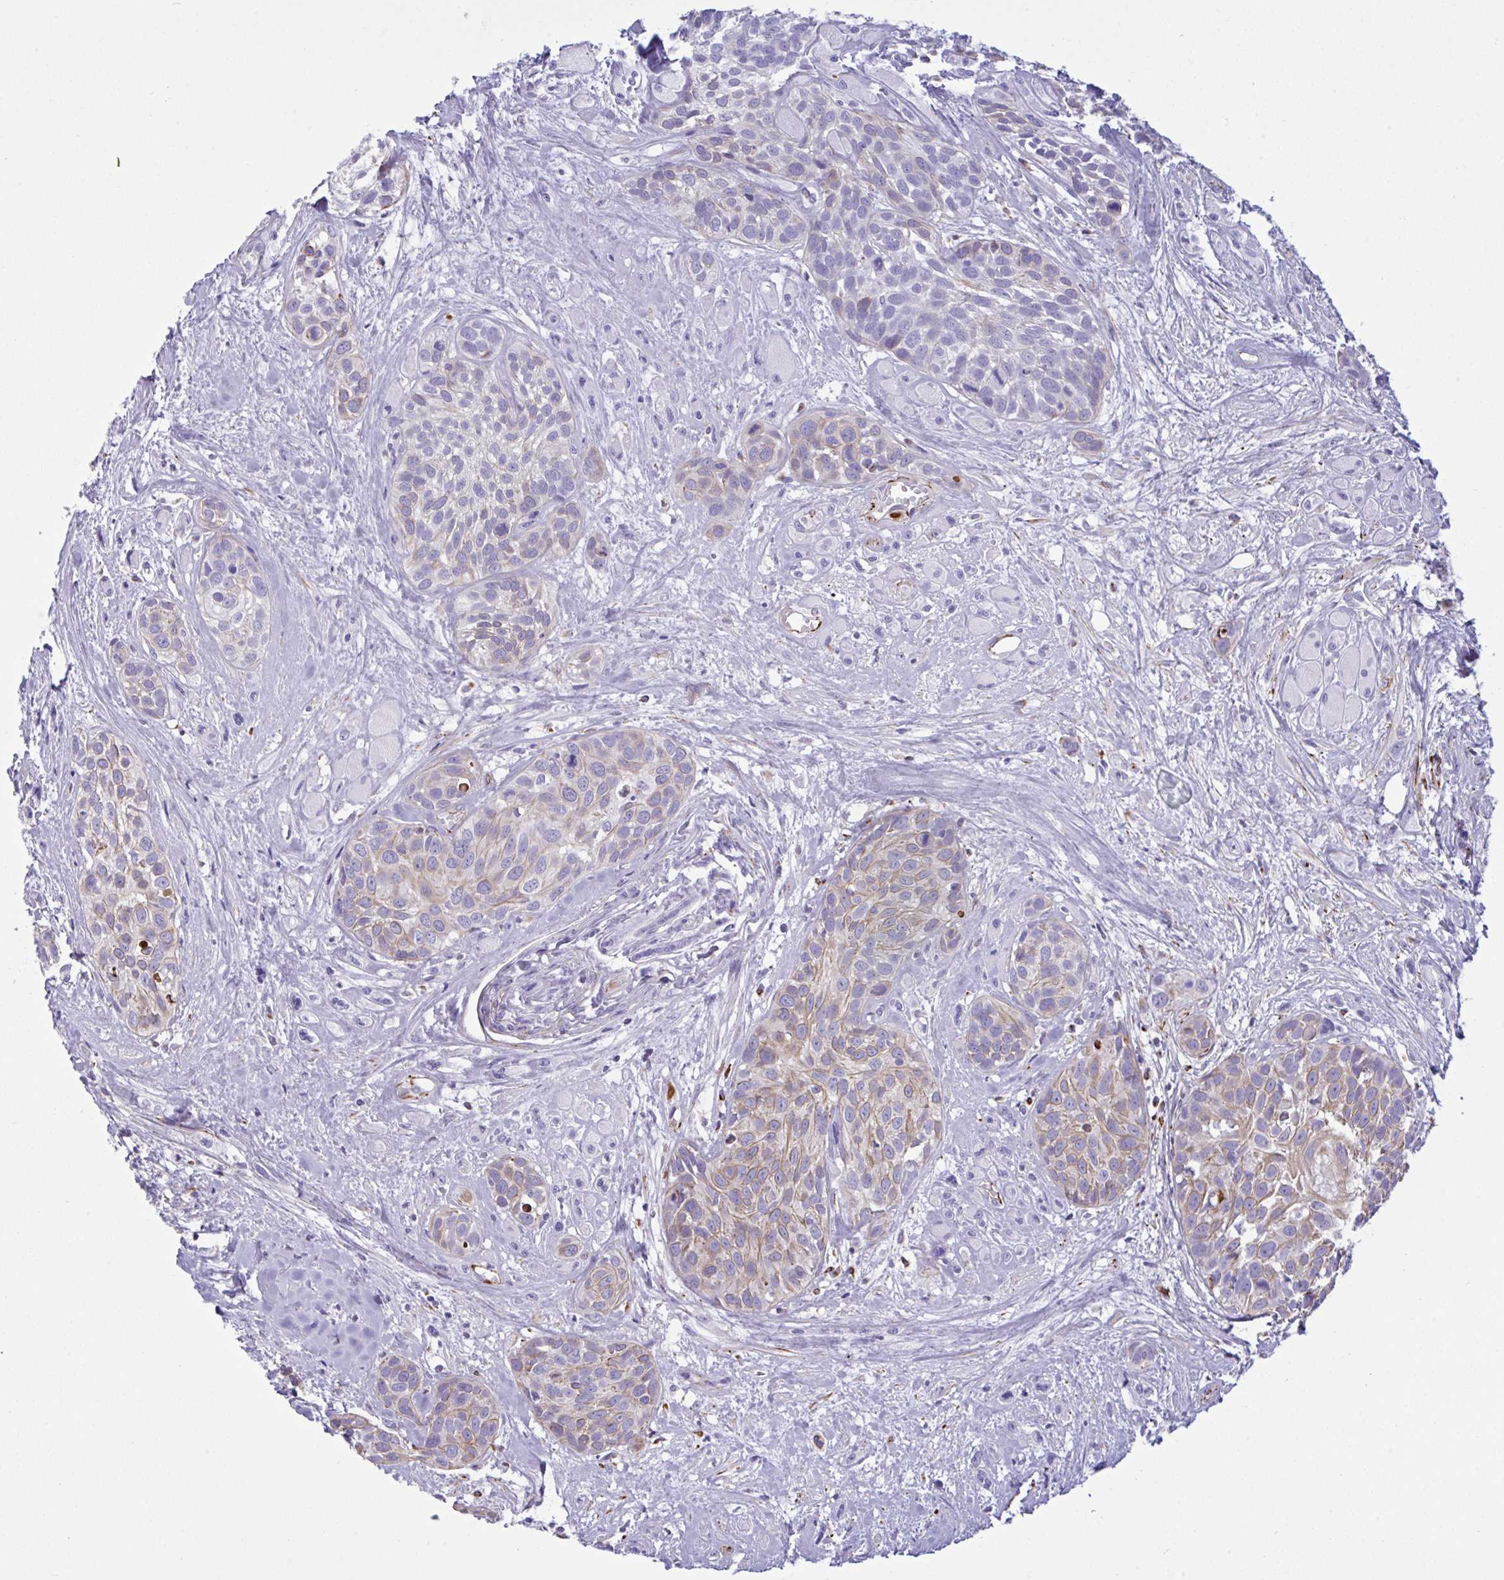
{"staining": {"intensity": "moderate", "quantity": "25%-75%", "location": "cytoplasmic/membranous"}, "tissue": "head and neck cancer", "cell_type": "Tumor cells", "image_type": "cancer", "snomed": [{"axis": "morphology", "description": "Squamous cell carcinoma, NOS"}, {"axis": "topography", "description": "Head-Neck"}], "caption": "Head and neck squamous cell carcinoma stained for a protein reveals moderate cytoplasmic/membranous positivity in tumor cells.", "gene": "SMAD5", "patient": {"sex": "female", "age": 50}}